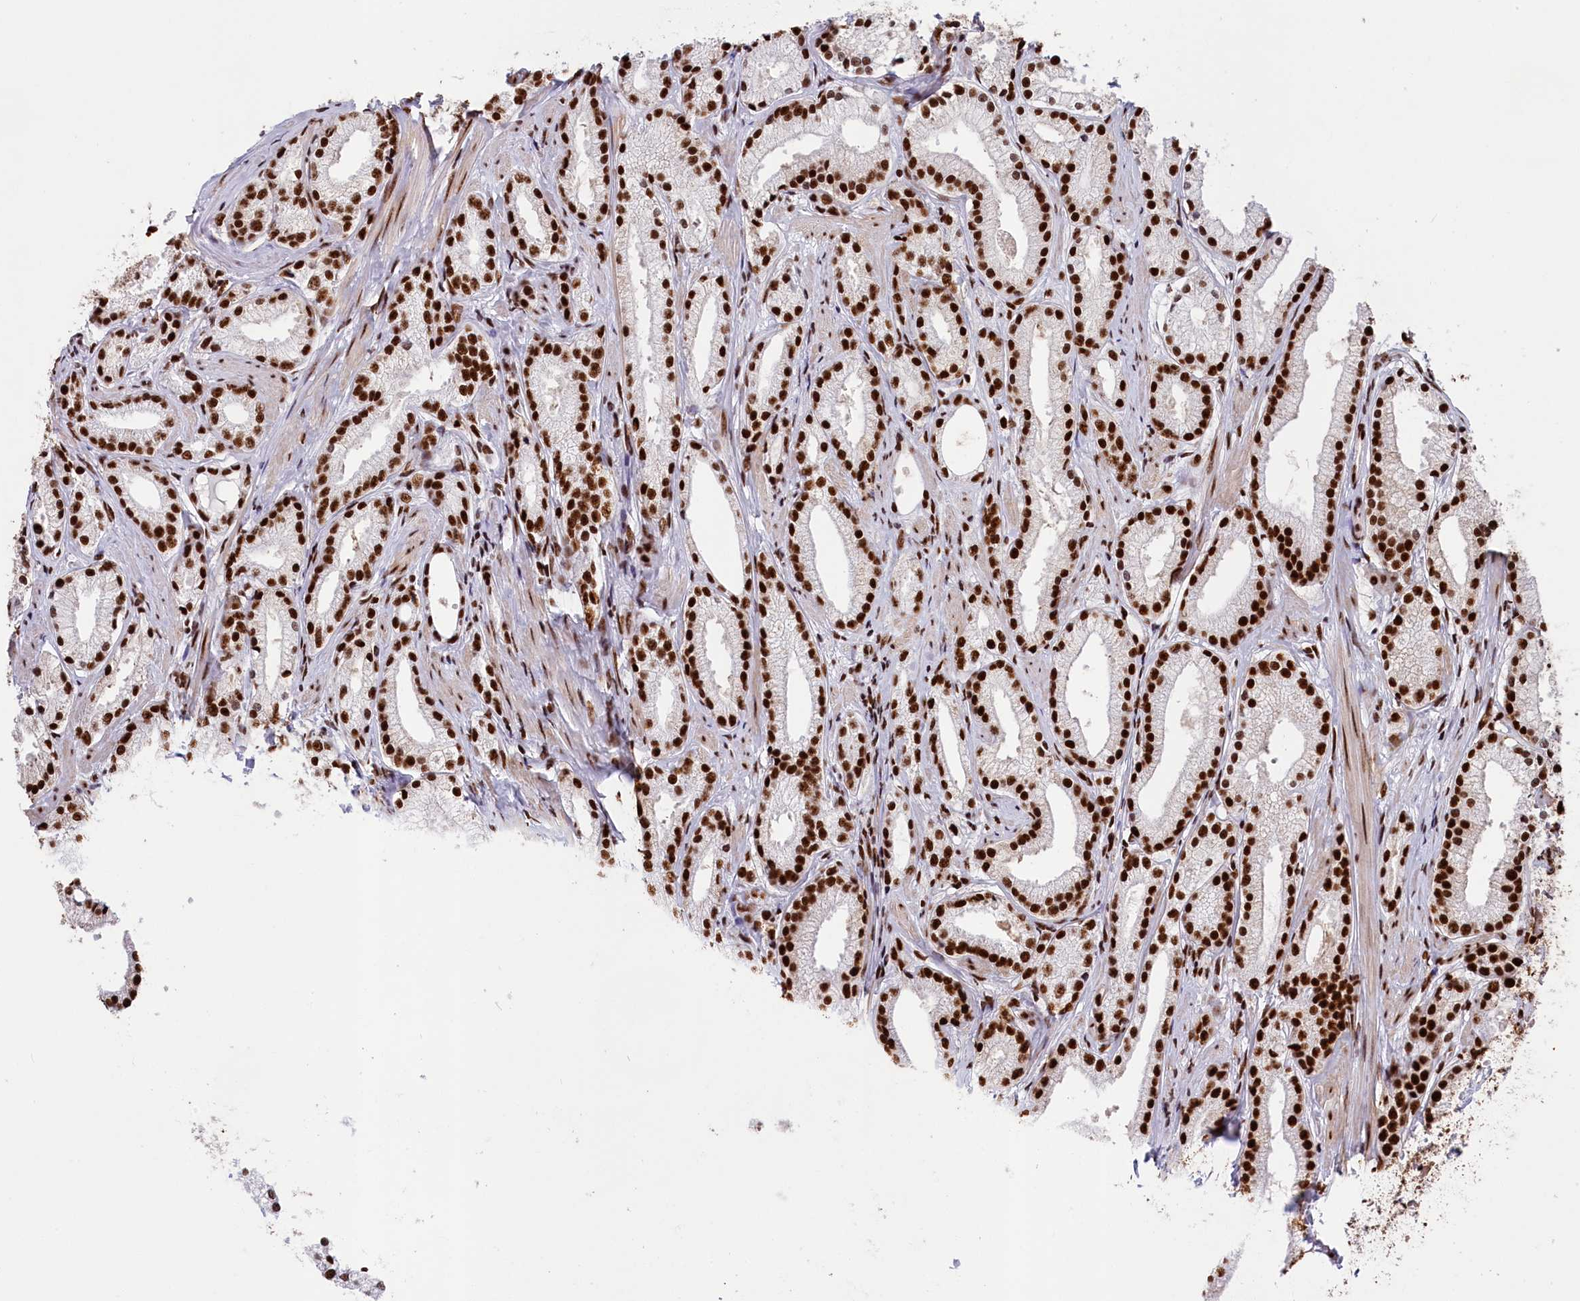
{"staining": {"intensity": "strong", "quantity": ">75%", "location": "nuclear"}, "tissue": "prostate cancer", "cell_type": "Tumor cells", "image_type": "cancer", "snomed": [{"axis": "morphology", "description": "Adenocarcinoma, Low grade"}, {"axis": "topography", "description": "Prostate"}], "caption": "A brown stain labels strong nuclear expression of a protein in prostate low-grade adenocarcinoma tumor cells.", "gene": "SNRNP70", "patient": {"sex": "male", "age": 57}}